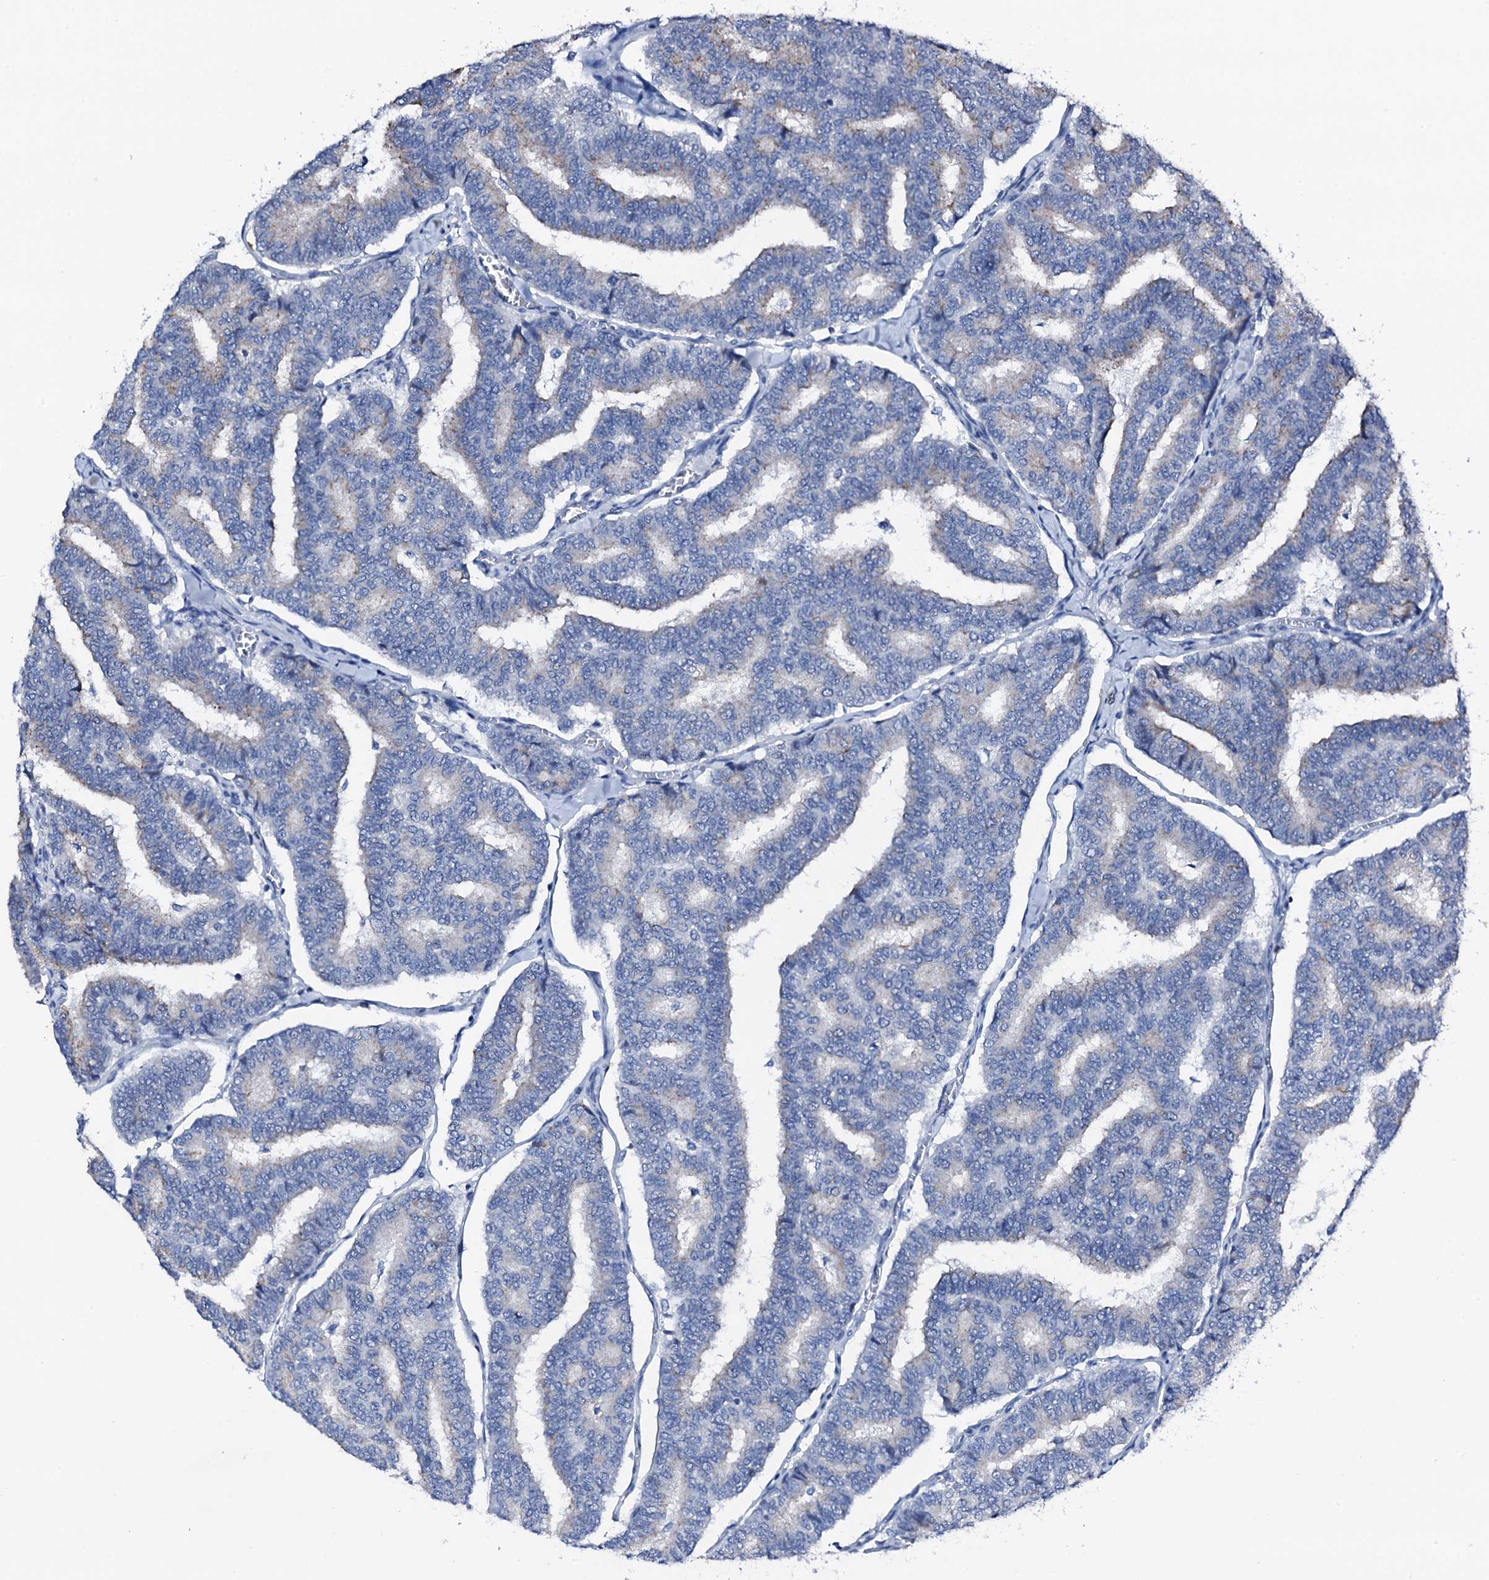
{"staining": {"intensity": "negative", "quantity": "none", "location": "none"}, "tissue": "thyroid cancer", "cell_type": "Tumor cells", "image_type": "cancer", "snomed": [{"axis": "morphology", "description": "Papillary adenocarcinoma, NOS"}, {"axis": "topography", "description": "Thyroid gland"}], "caption": "Tumor cells show no significant protein expression in papillary adenocarcinoma (thyroid). (Stains: DAB (3,3'-diaminobenzidine) immunohistochemistry with hematoxylin counter stain, Microscopy: brightfield microscopy at high magnification).", "gene": "TRAFD1", "patient": {"sex": "female", "age": 35}}